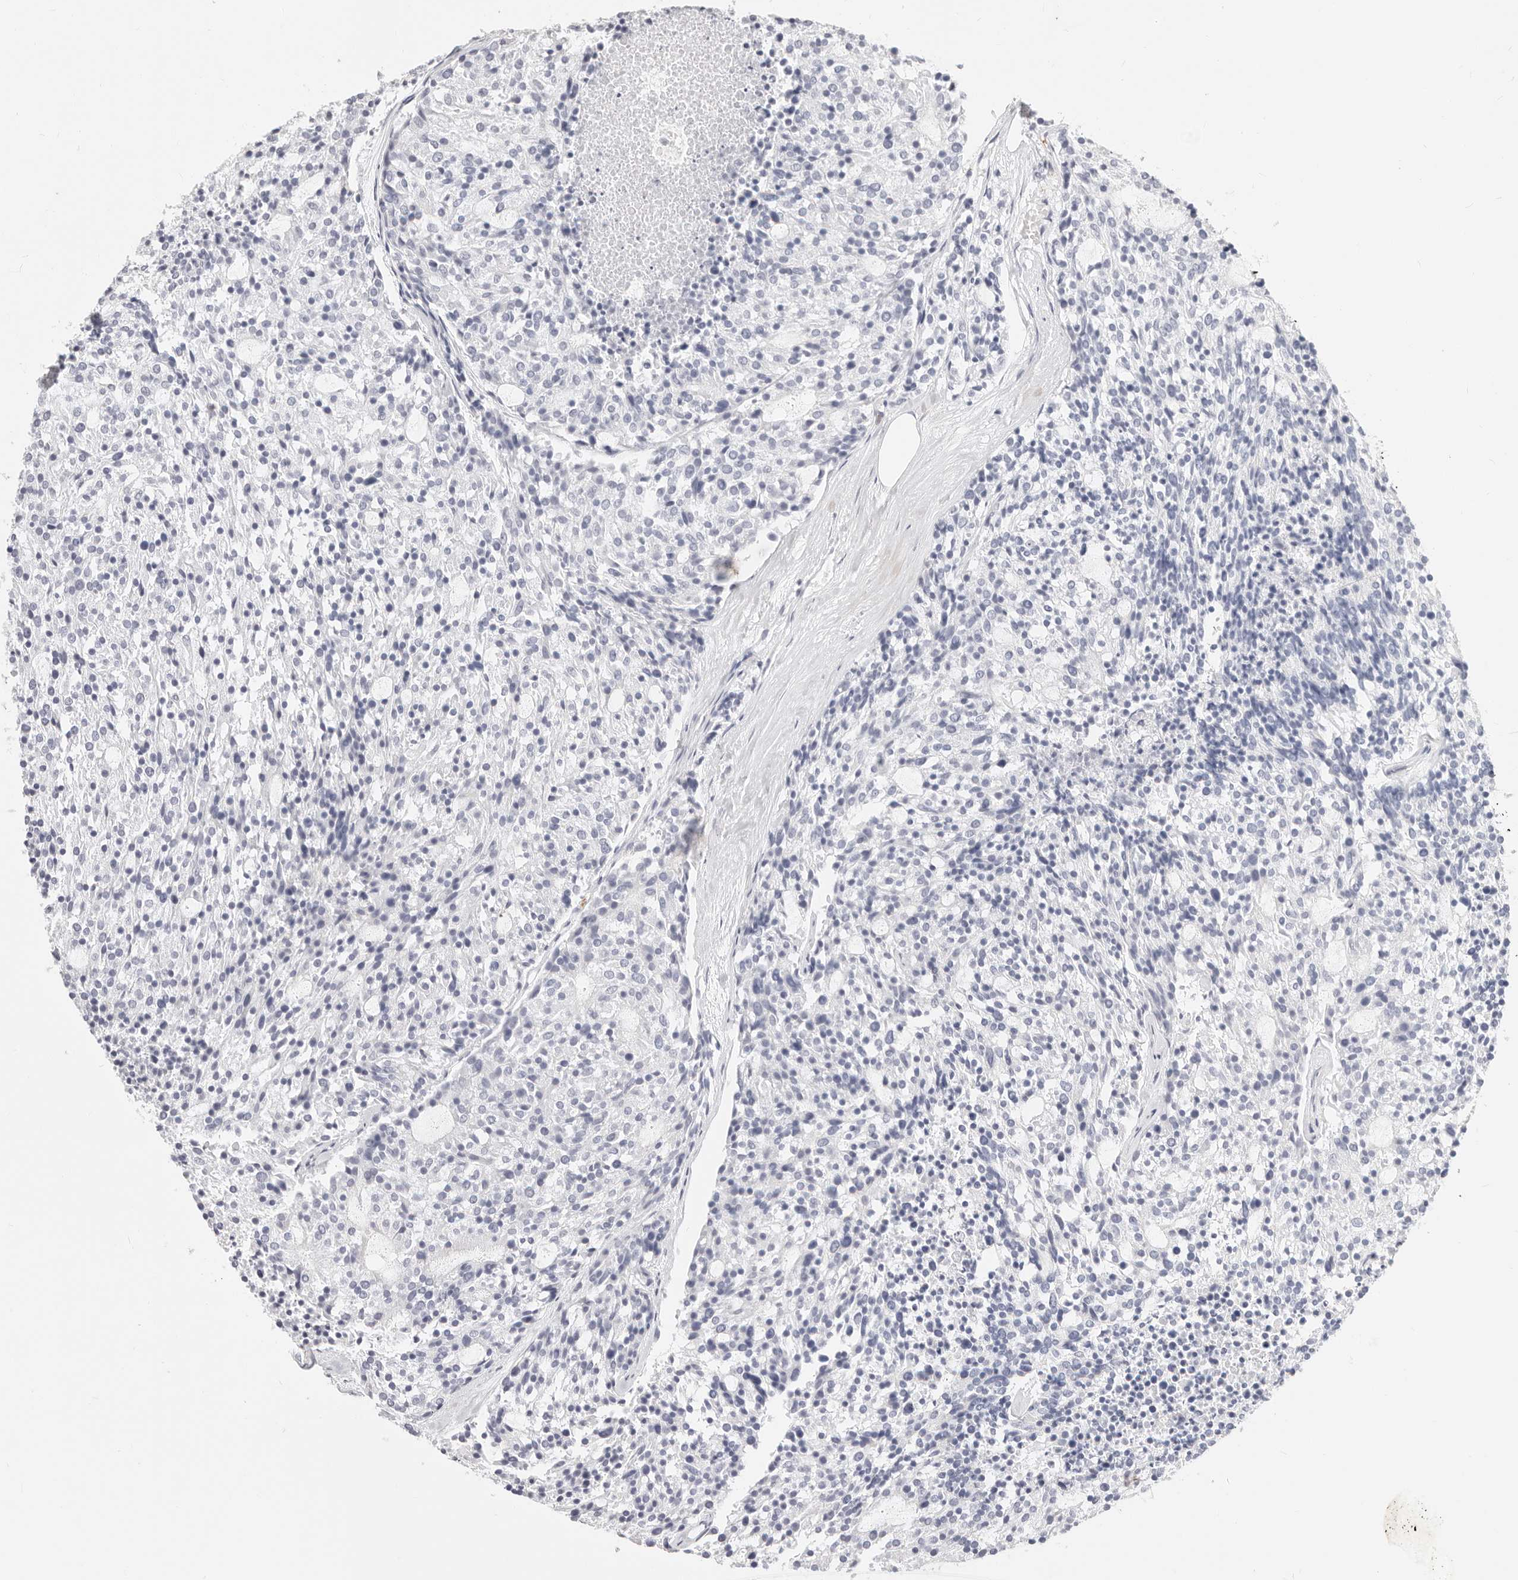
{"staining": {"intensity": "negative", "quantity": "none", "location": "none"}, "tissue": "carcinoid", "cell_type": "Tumor cells", "image_type": "cancer", "snomed": [{"axis": "morphology", "description": "Carcinoid, malignant, NOS"}, {"axis": "topography", "description": "Pancreas"}], "caption": "Immunohistochemical staining of human carcinoid (malignant) shows no significant staining in tumor cells. The staining is performed using DAB (3,3'-diaminobenzidine) brown chromogen with nuclei counter-stained in using hematoxylin.", "gene": "CAMP", "patient": {"sex": "female", "age": 54}}